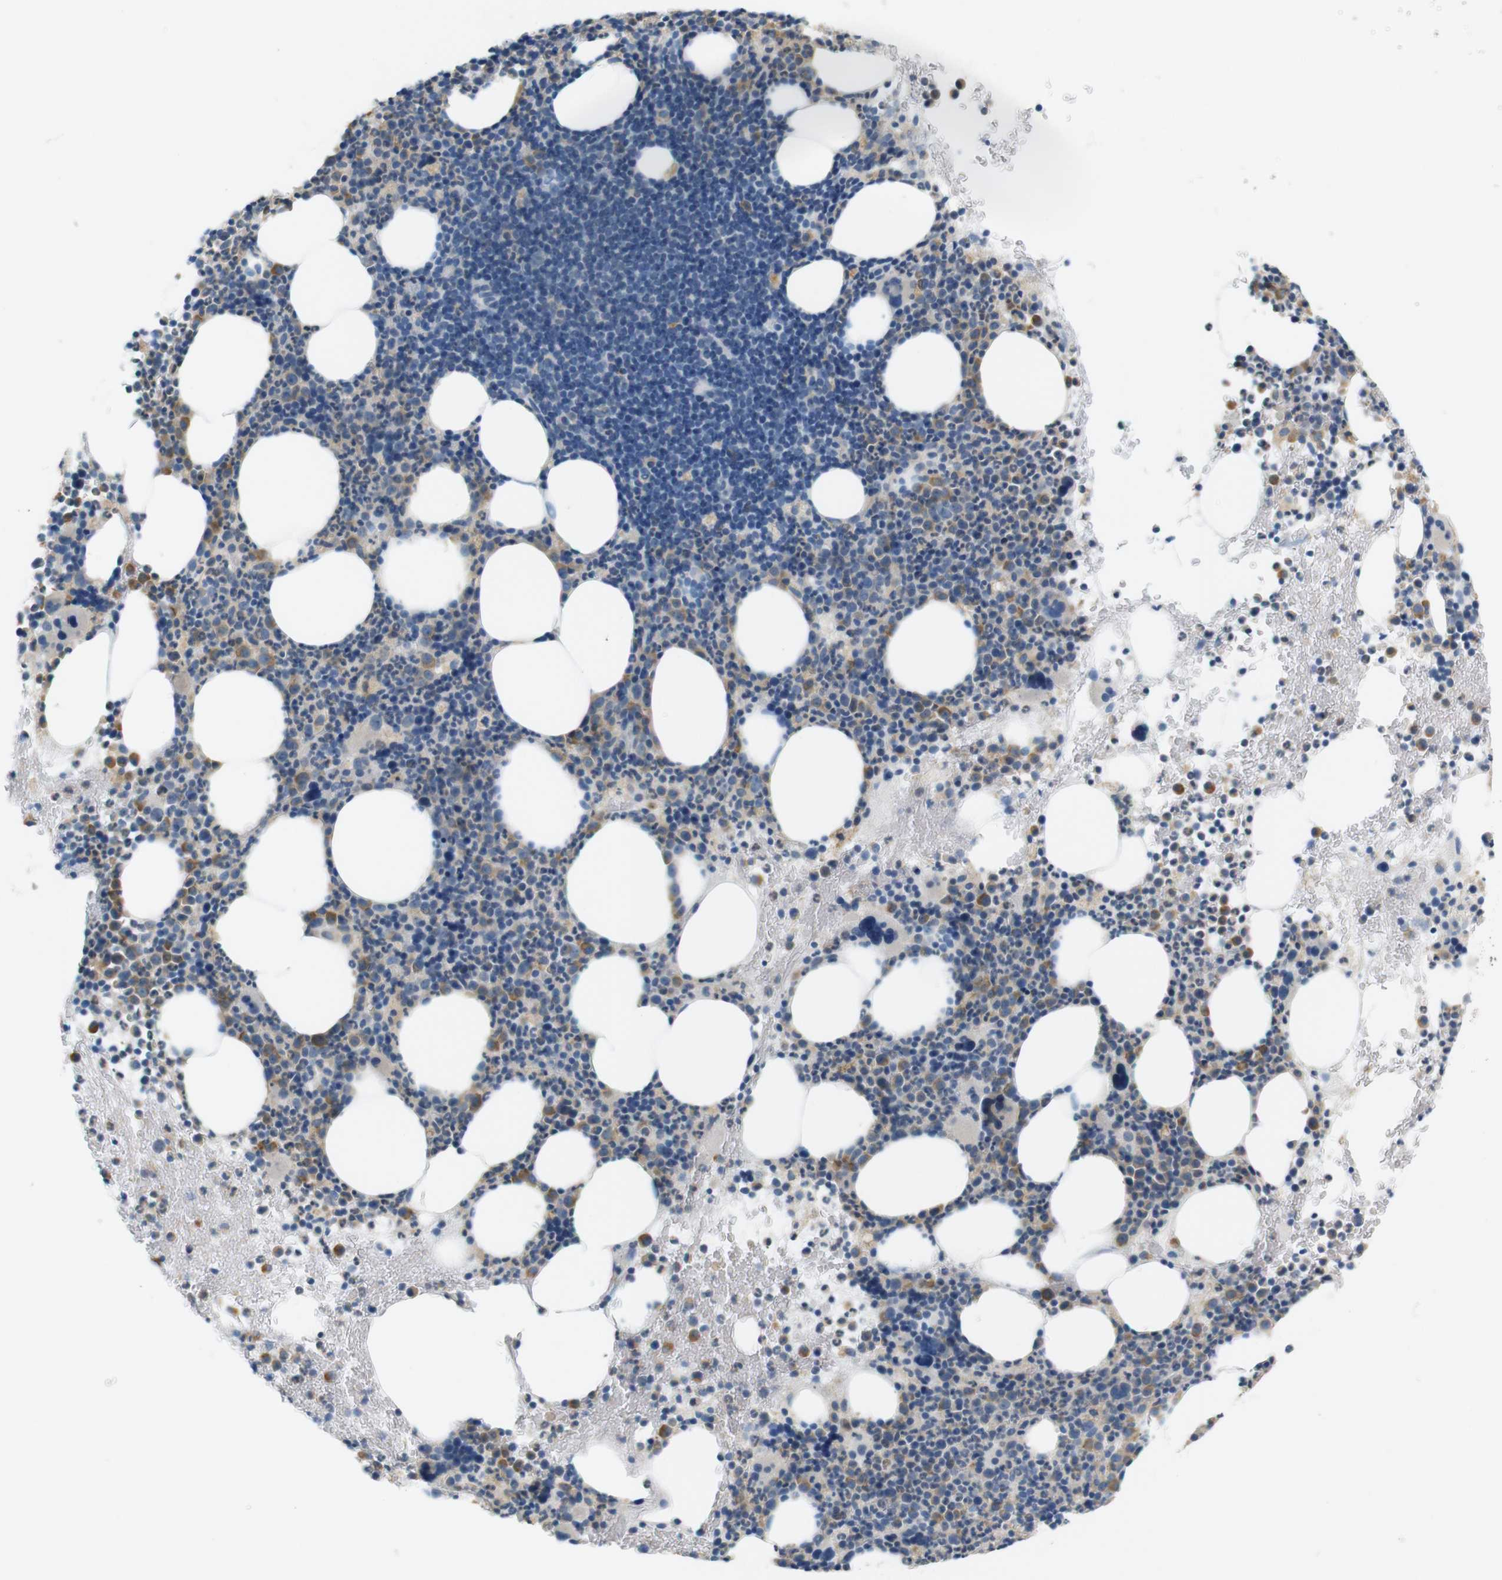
{"staining": {"intensity": "negative", "quantity": "none", "location": "none"}, "tissue": "bone marrow", "cell_type": "Hematopoietic cells", "image_type": "normal", "snomed": [{"axis": "morphology", "description": "Normal tissue, NOS"}, {"axis": "morphology", "description": "Inflammation, NOS"}, {"axis": "topography", "description": "Bone marrow"}], "caption": "High power microscopy histopathology image of an immunohistochemistry (IHC) micrograph of normal bone marrow, revealing no significant staining in hematopoietic cells.", "gene": "LRRK2", "patient": {"sex": "male", "age": 73}}